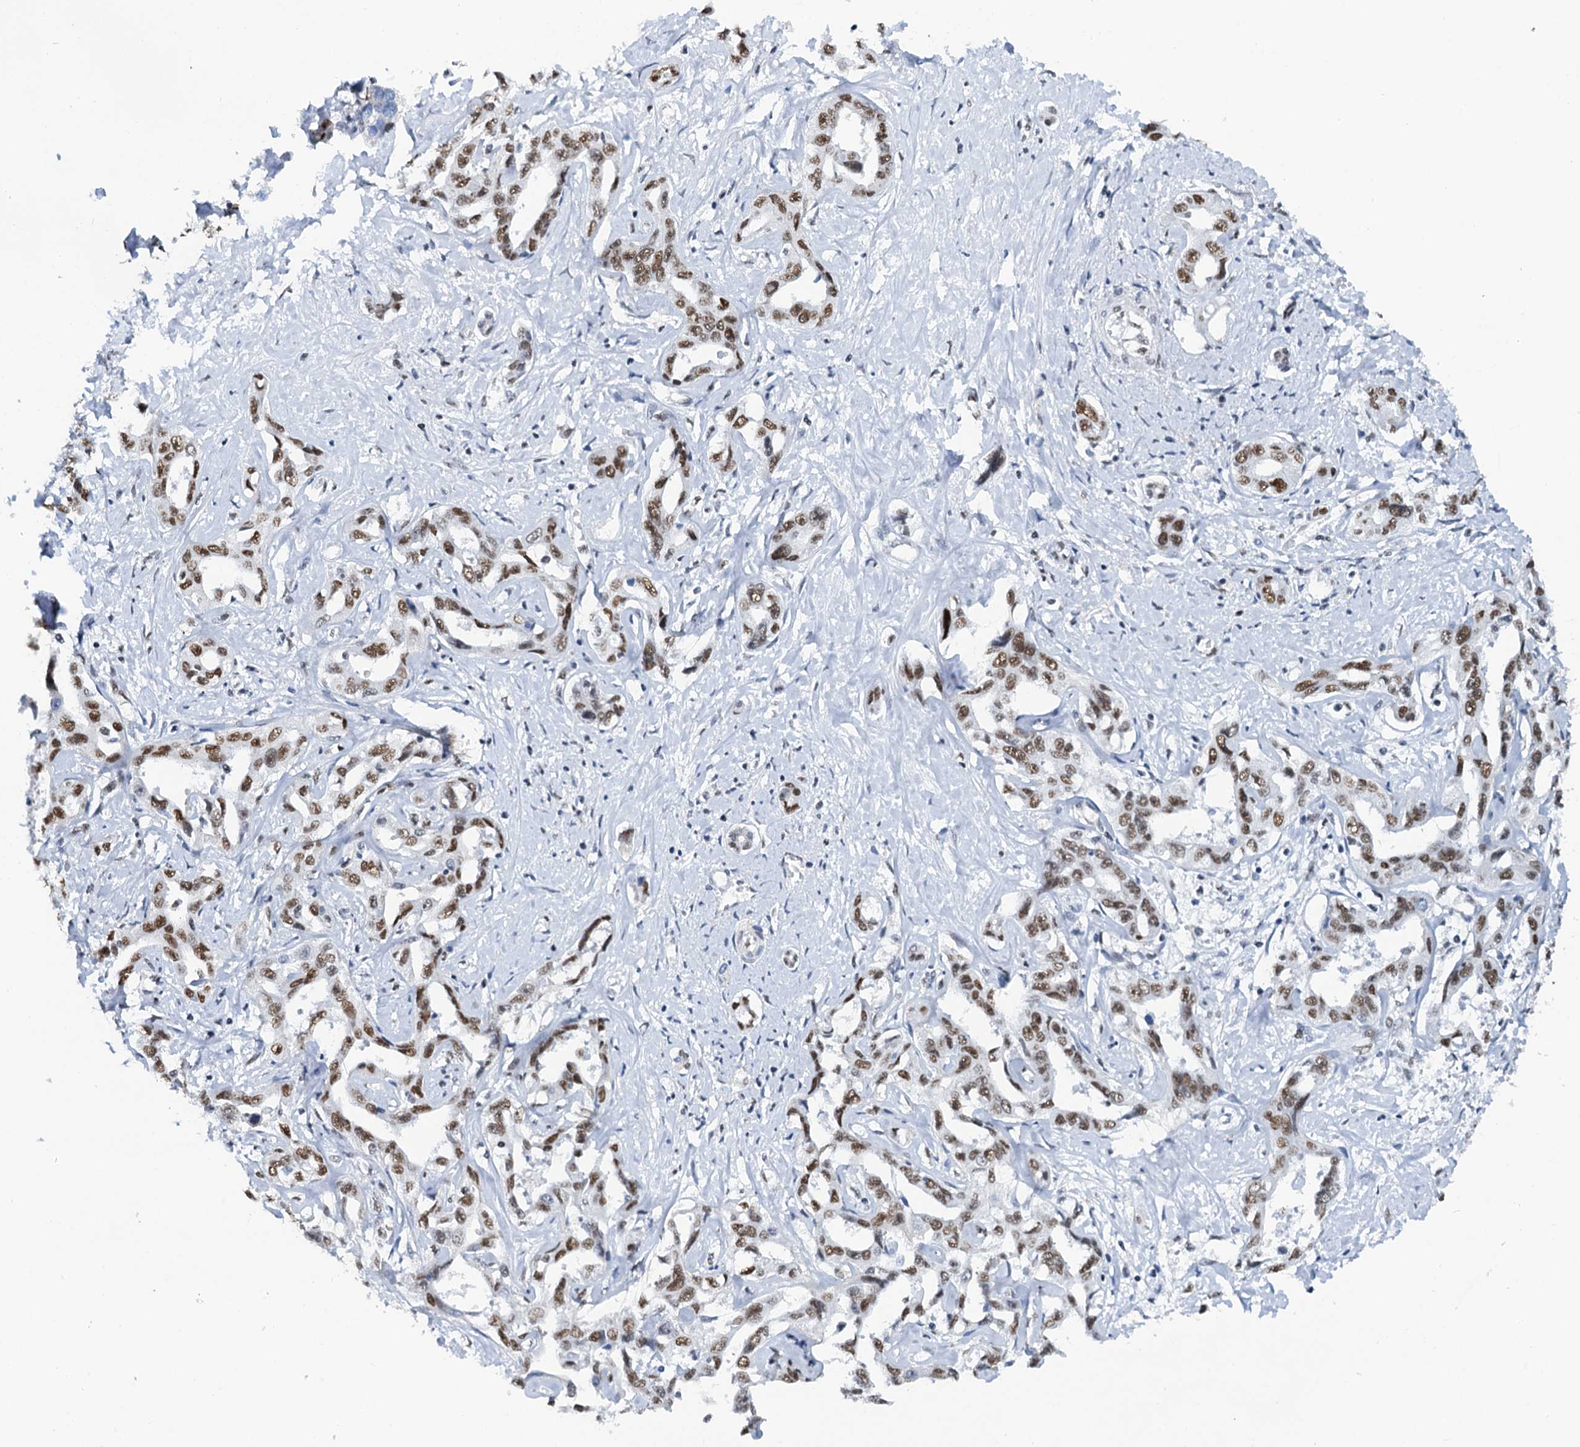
{"staining": {"intensity": "moderate", "quantity": ">75%", "location": "nuclear"}, "tissue": "liver cancer", "cell_type": "Tumor cells", "image_type": "cancer", "snomed": [{"axis": "morphology", "description": "Cholangiocarcinoma"}, {"axis": "topography", "description": "Liver"}], "caption": "A photomicrograph of cholangiocarcinoma (liver) stained for a protein demonstrates moderate nuclear brown staining in tumor cells.", "gene": "SLTM", "patient": {"sex": "male", "age": 59}}